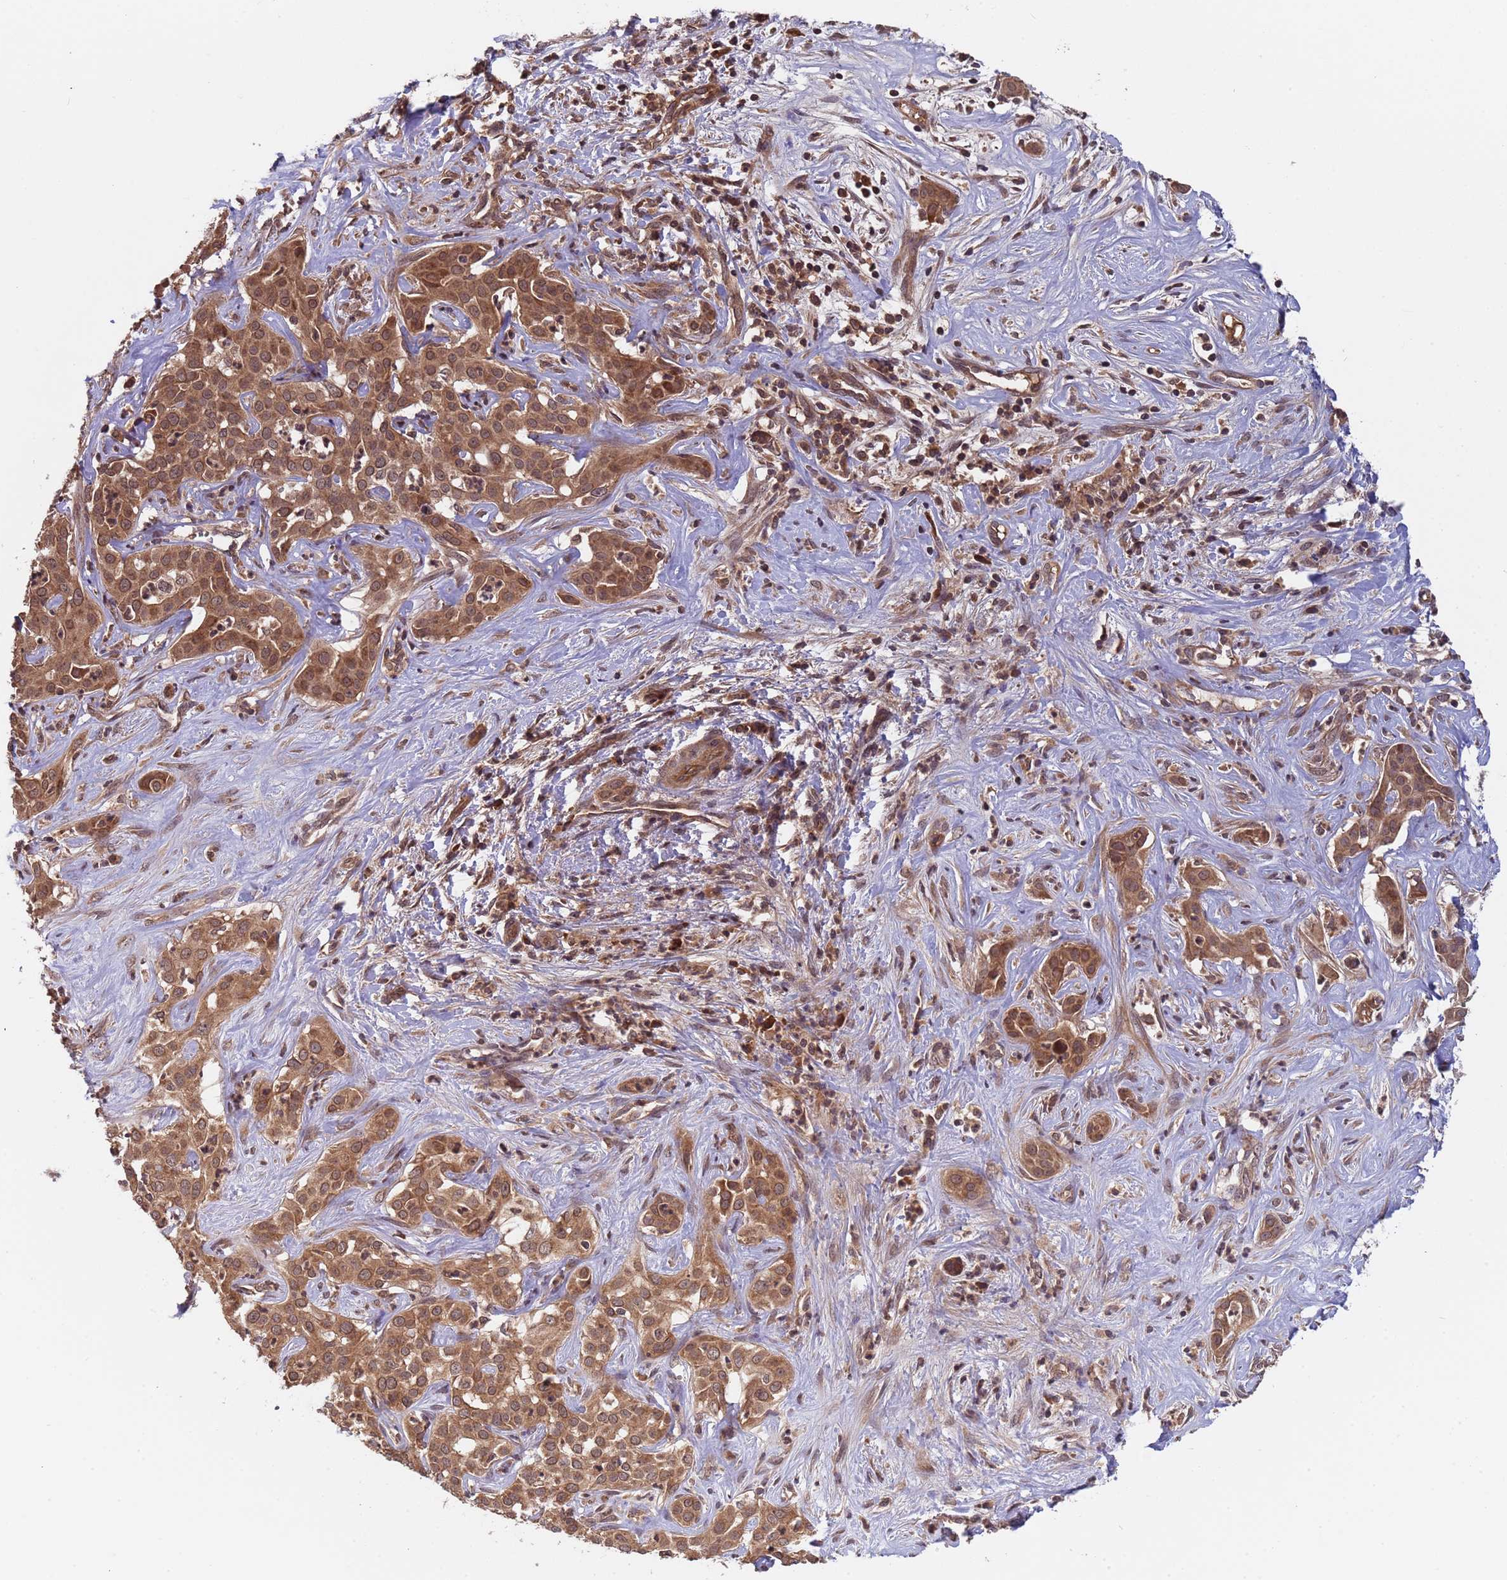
{"staining": {"intensity": "moderate", "quantity": ">75%", "location": "cytoplasmic/membranous,nuclear"}, "tissue": "liver cancer", "cell_type": "Tumor cells", "image_type": "cancer", "snomed": [{"axis": "morphology", "description": "Cholangiocarcinoma"}, {"axis": "topography", "description": "Liver"}], "caption": "Liver cancer (cholangiocarcinoma) stained with a protein marker exhibits moderate staining in tumor cells.", "gene": "ERI1", "patient": {"sex": "male", "age": 67}}